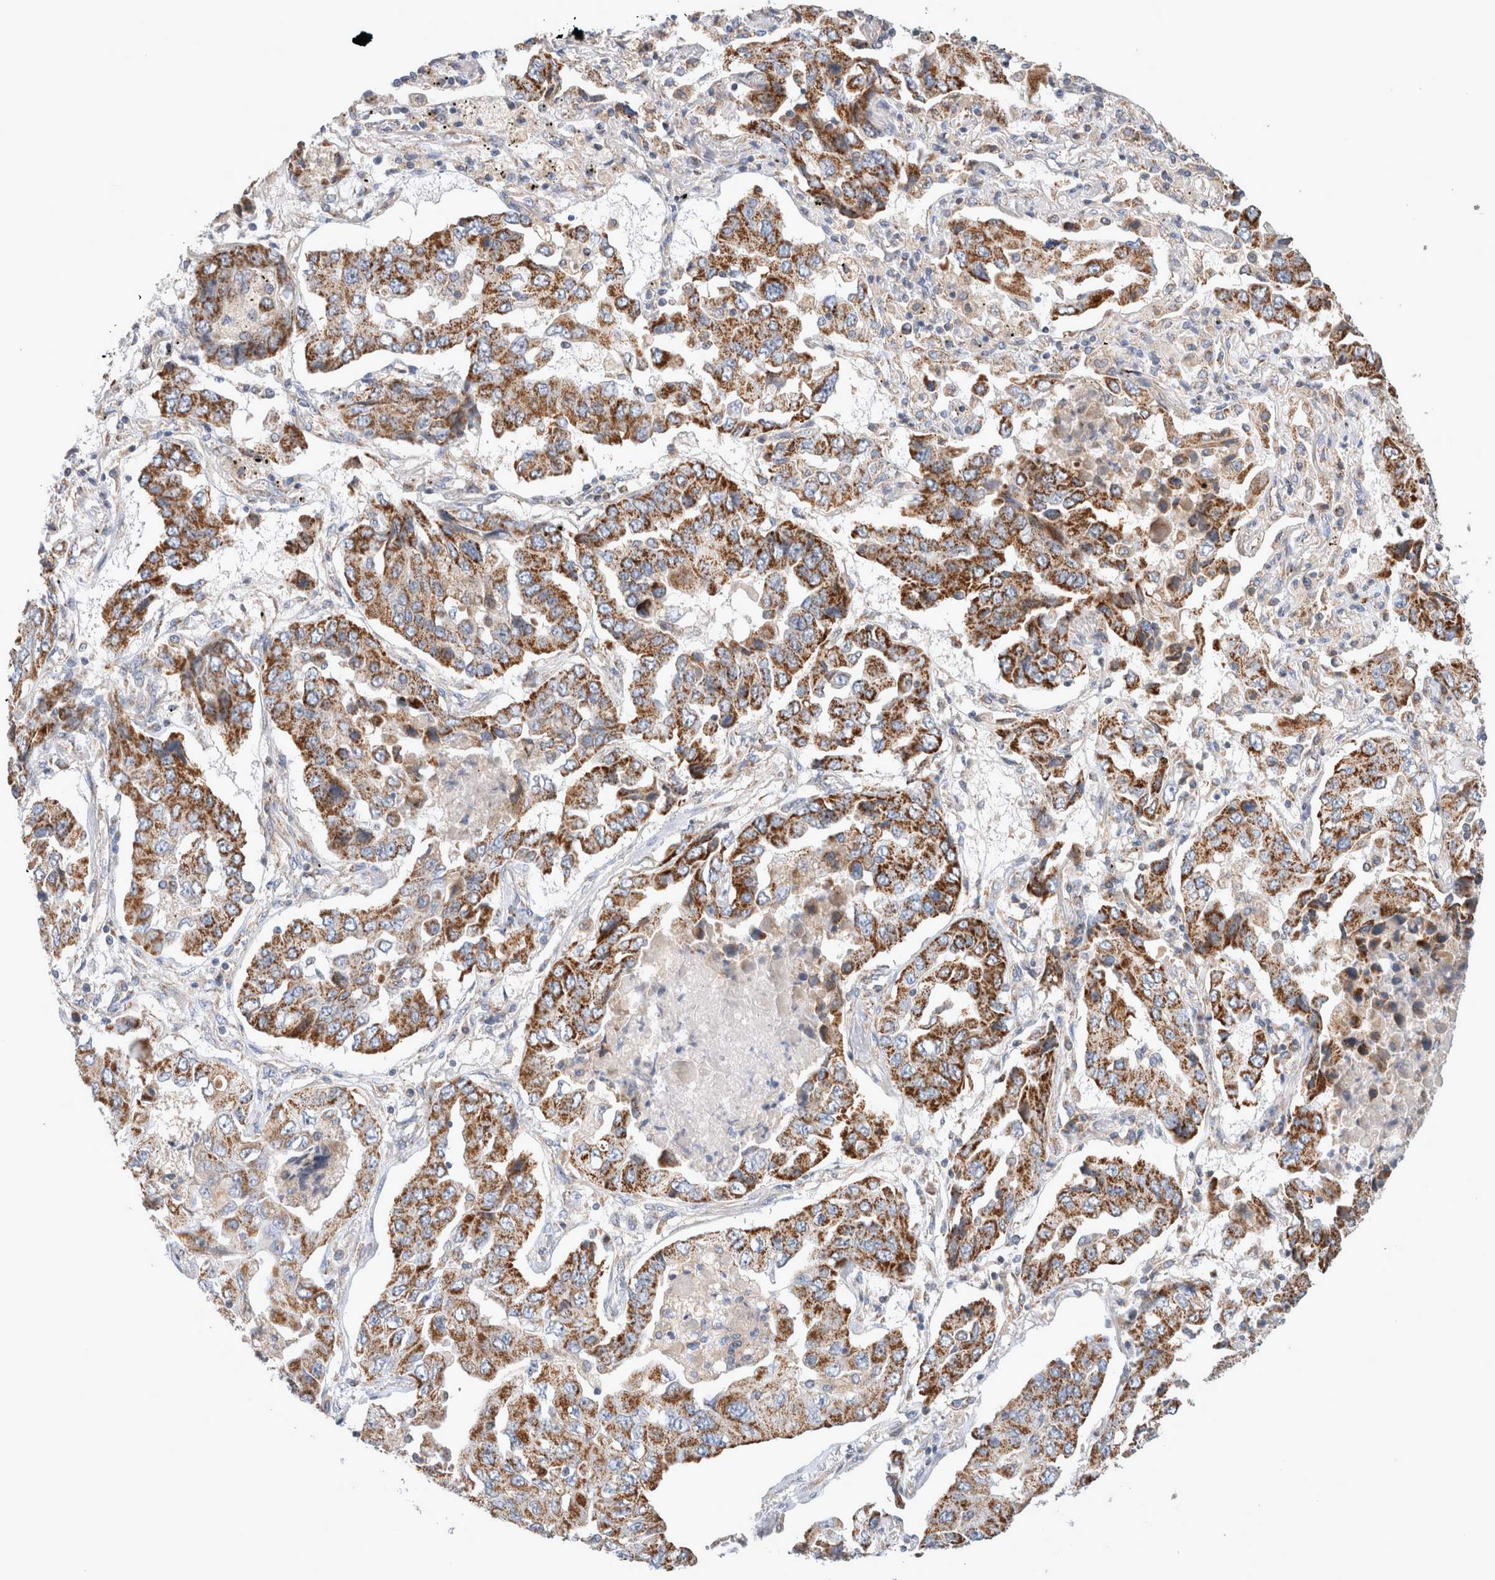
{"staining": {"intensity": "strong", "quantity": ">75%", "location": "cytoplasmic/membranous"}, "tissue": "lung cancer", "cell_type": "Tumor cells", "image_type": "cancer", "snomed": [{"axis": "morphology", "description": "Adenocarcinoma, NOS"}, {"axis": "topography", "description": "Lung"}], "caption": "This micrograph demonstrates immunohistochemistry (IHC) staining of adenocarcinoma (lung), with high strong cytoplasmic/membranous expression in about >75% of tumor cells.", "gene": "MRPS28", "patient": {"sex": "female", "age": 65}}